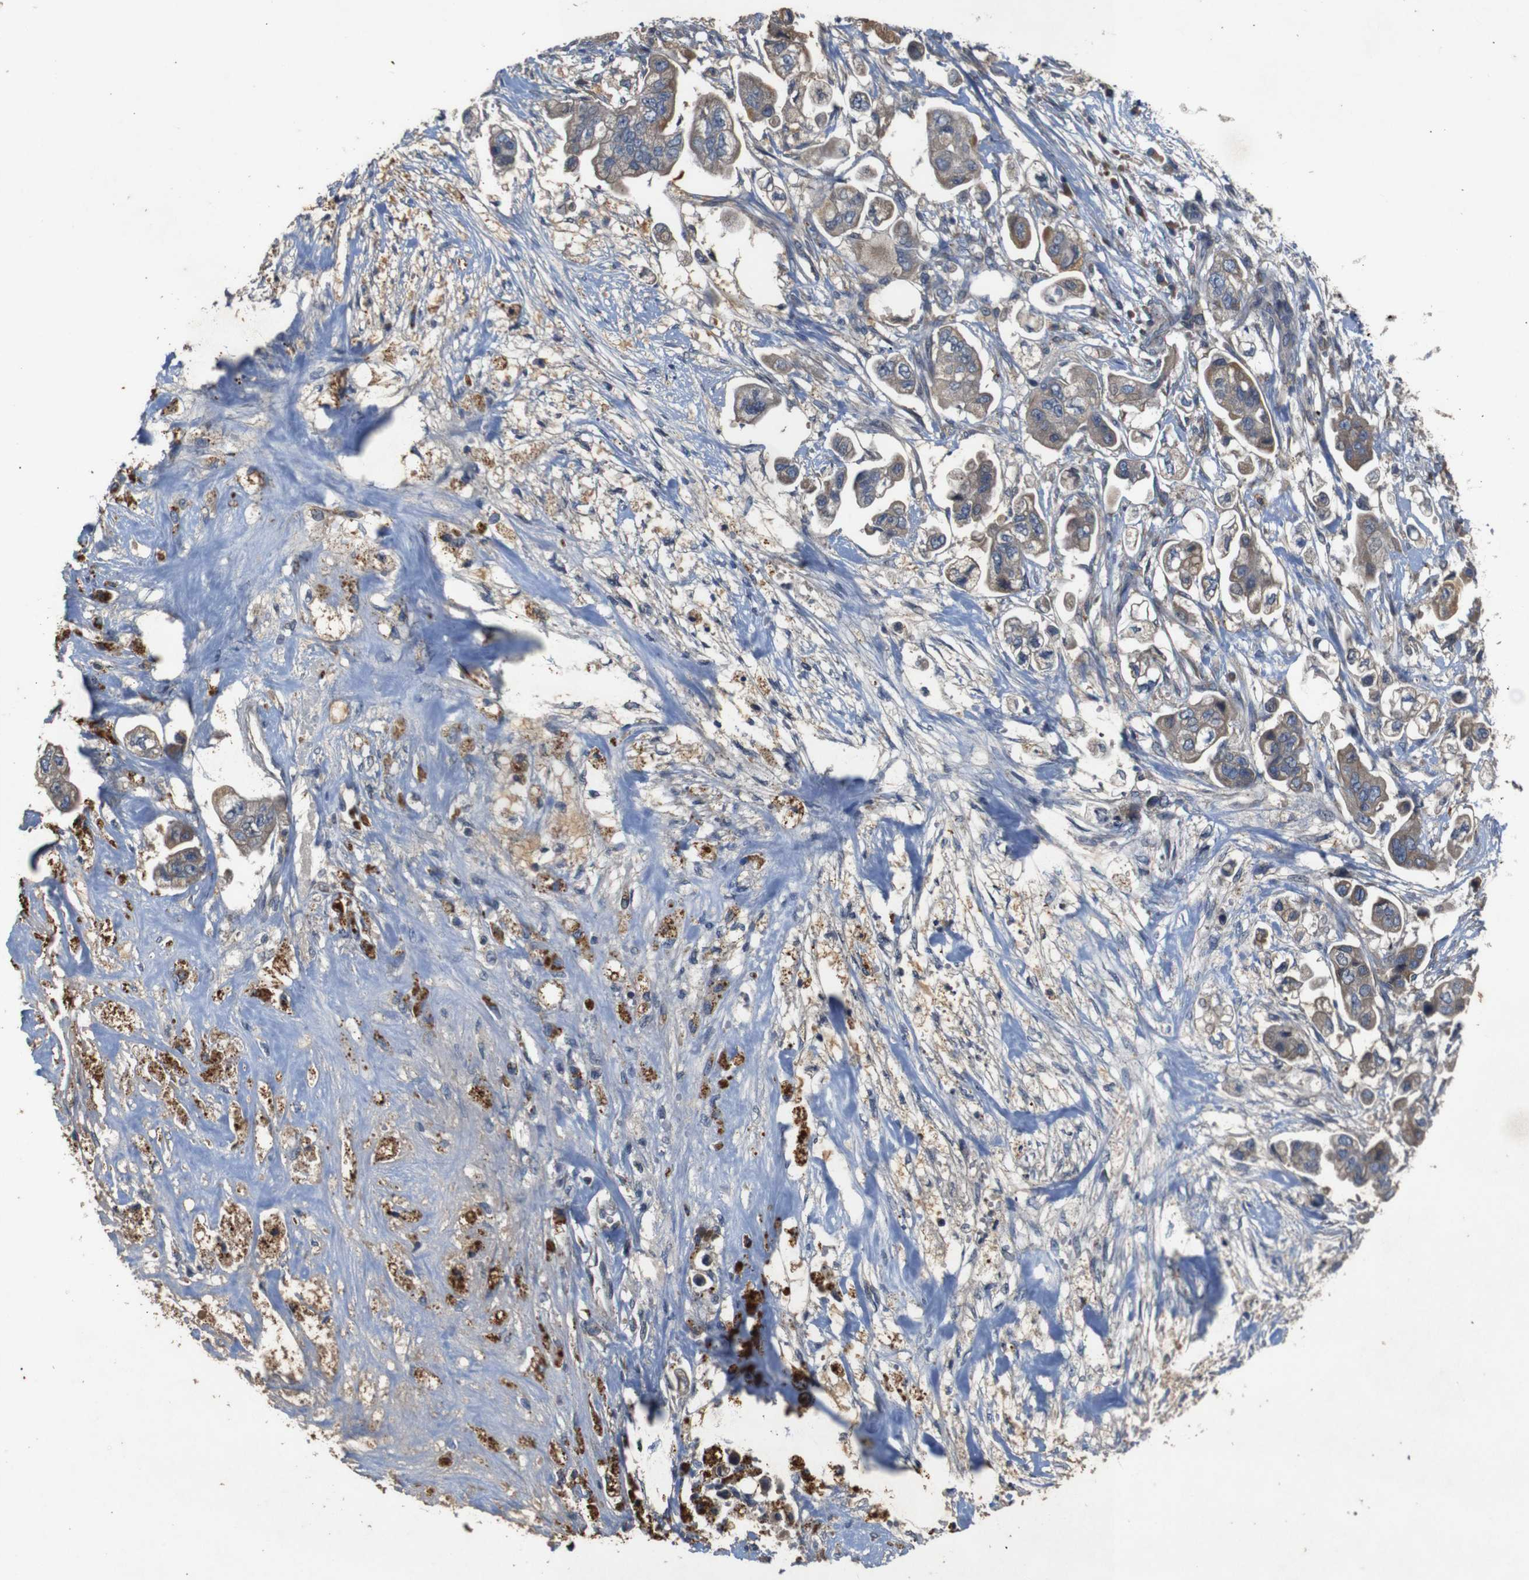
{"staining": {"intensity": "weak", "quantity": ">75%", "location": "cytoplasmic/membranous"}, "tissue": "stomach cancer", "cell_type": "Tumor cells", "image_type": "cancer", "snomed": [{"axis": "morphology", "description": "Adenocarcinoma, NOS"}, {"axis": "topography", "description": "Stomach"}], "caption": "Brown immunohistochemical staining in human stomach cancer demonstrates weak cytoplasmic/membranous expression in approximately >75% of tumor cells.", "gene": "PTPN1", "patient": {"sex": "male", "age": 62}}